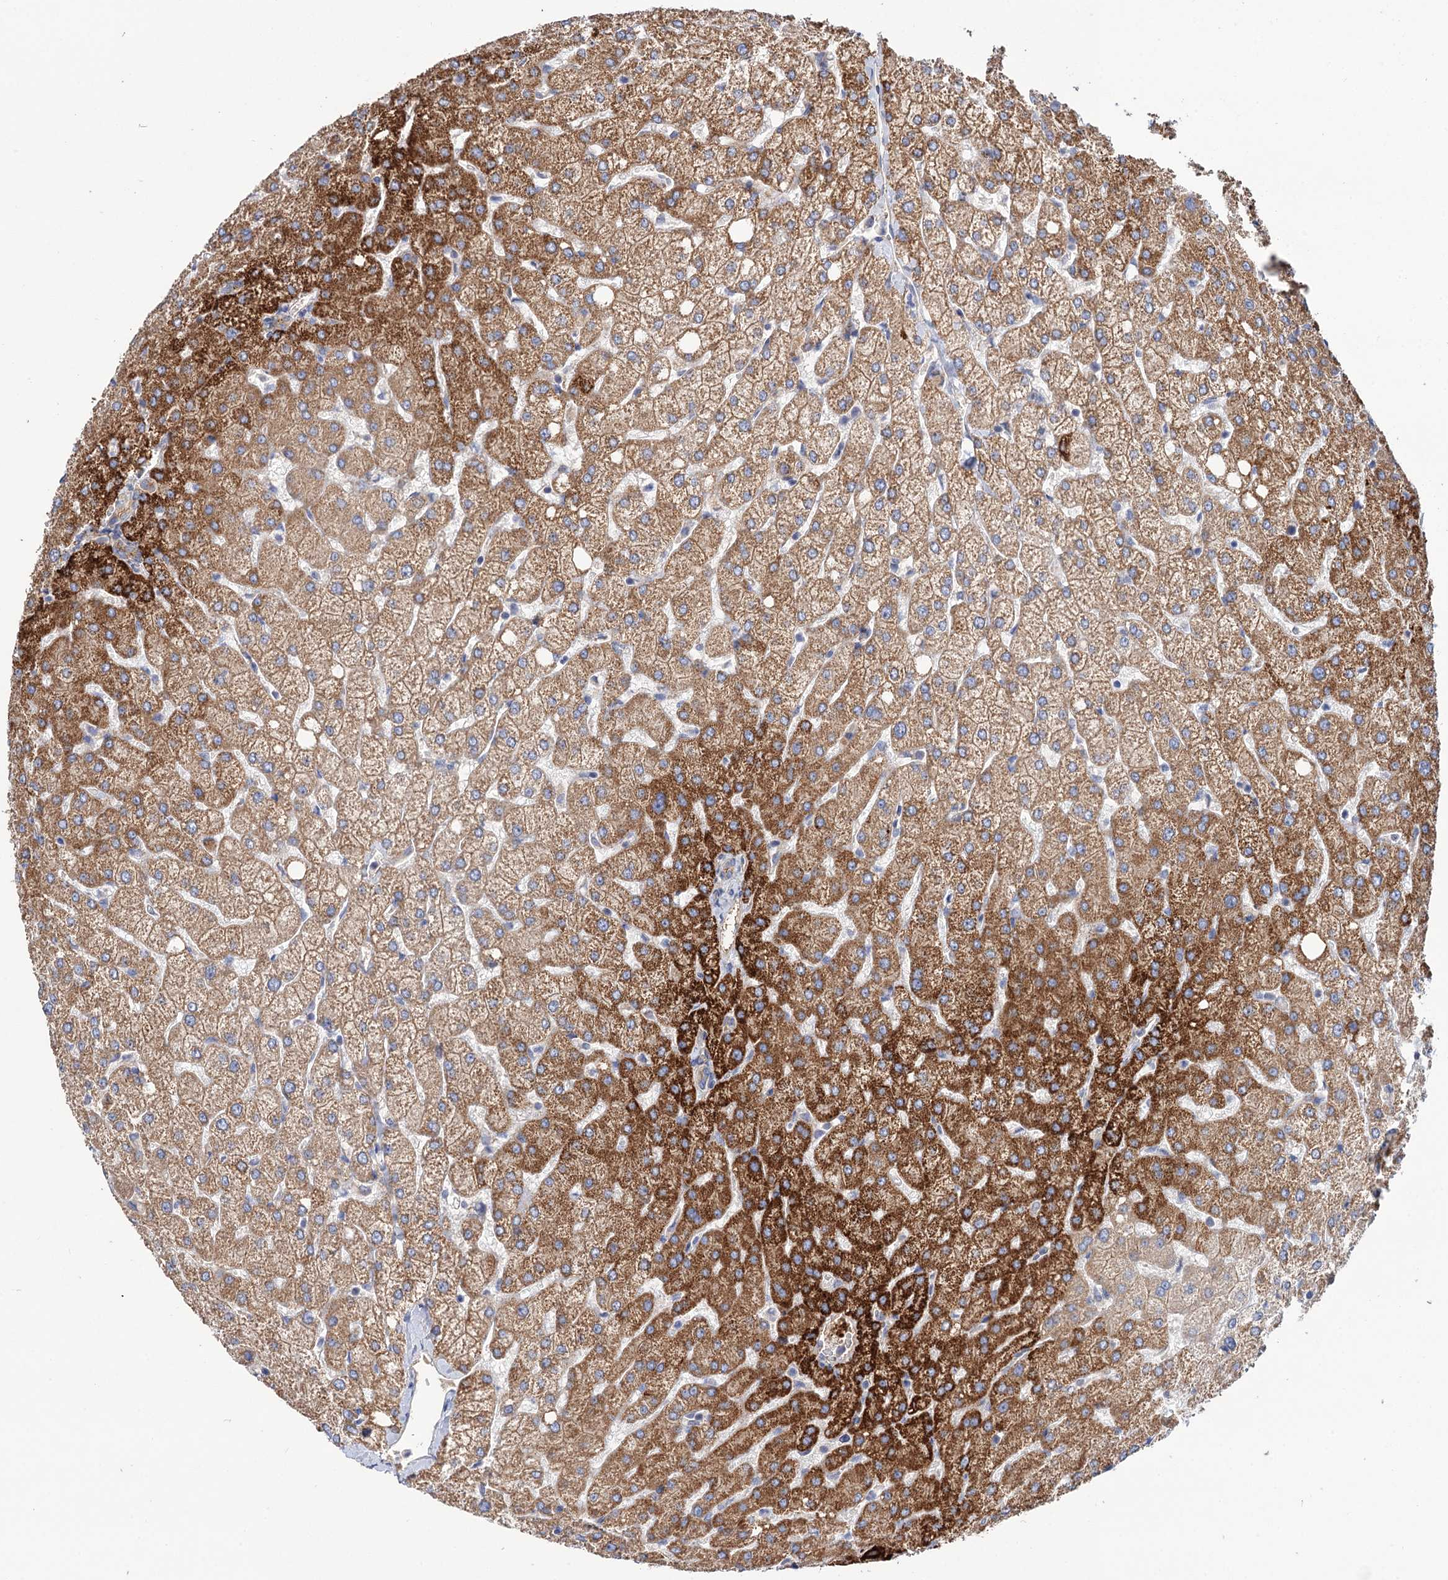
{"staining": {"intensity": "moderate", "quantity": "25%-75%", "location": "cytoplasmic/membranous"}, "tissue": "liver", "cell_type": "Cholangiocytes", "image_type": "normal", "snomed": [{"axis": "morphology", "description": "Normal tissue, NOS"}, {"axis": "topography", "description": "Liver"}], "caption": "Protein analysis of normal liver shows moderate cytoplasmic/membranous positivity in about 25%-75% of cholangiocytes.", "gene": "NUDCD2", "patient": {"sex": "female", "age": 54}}